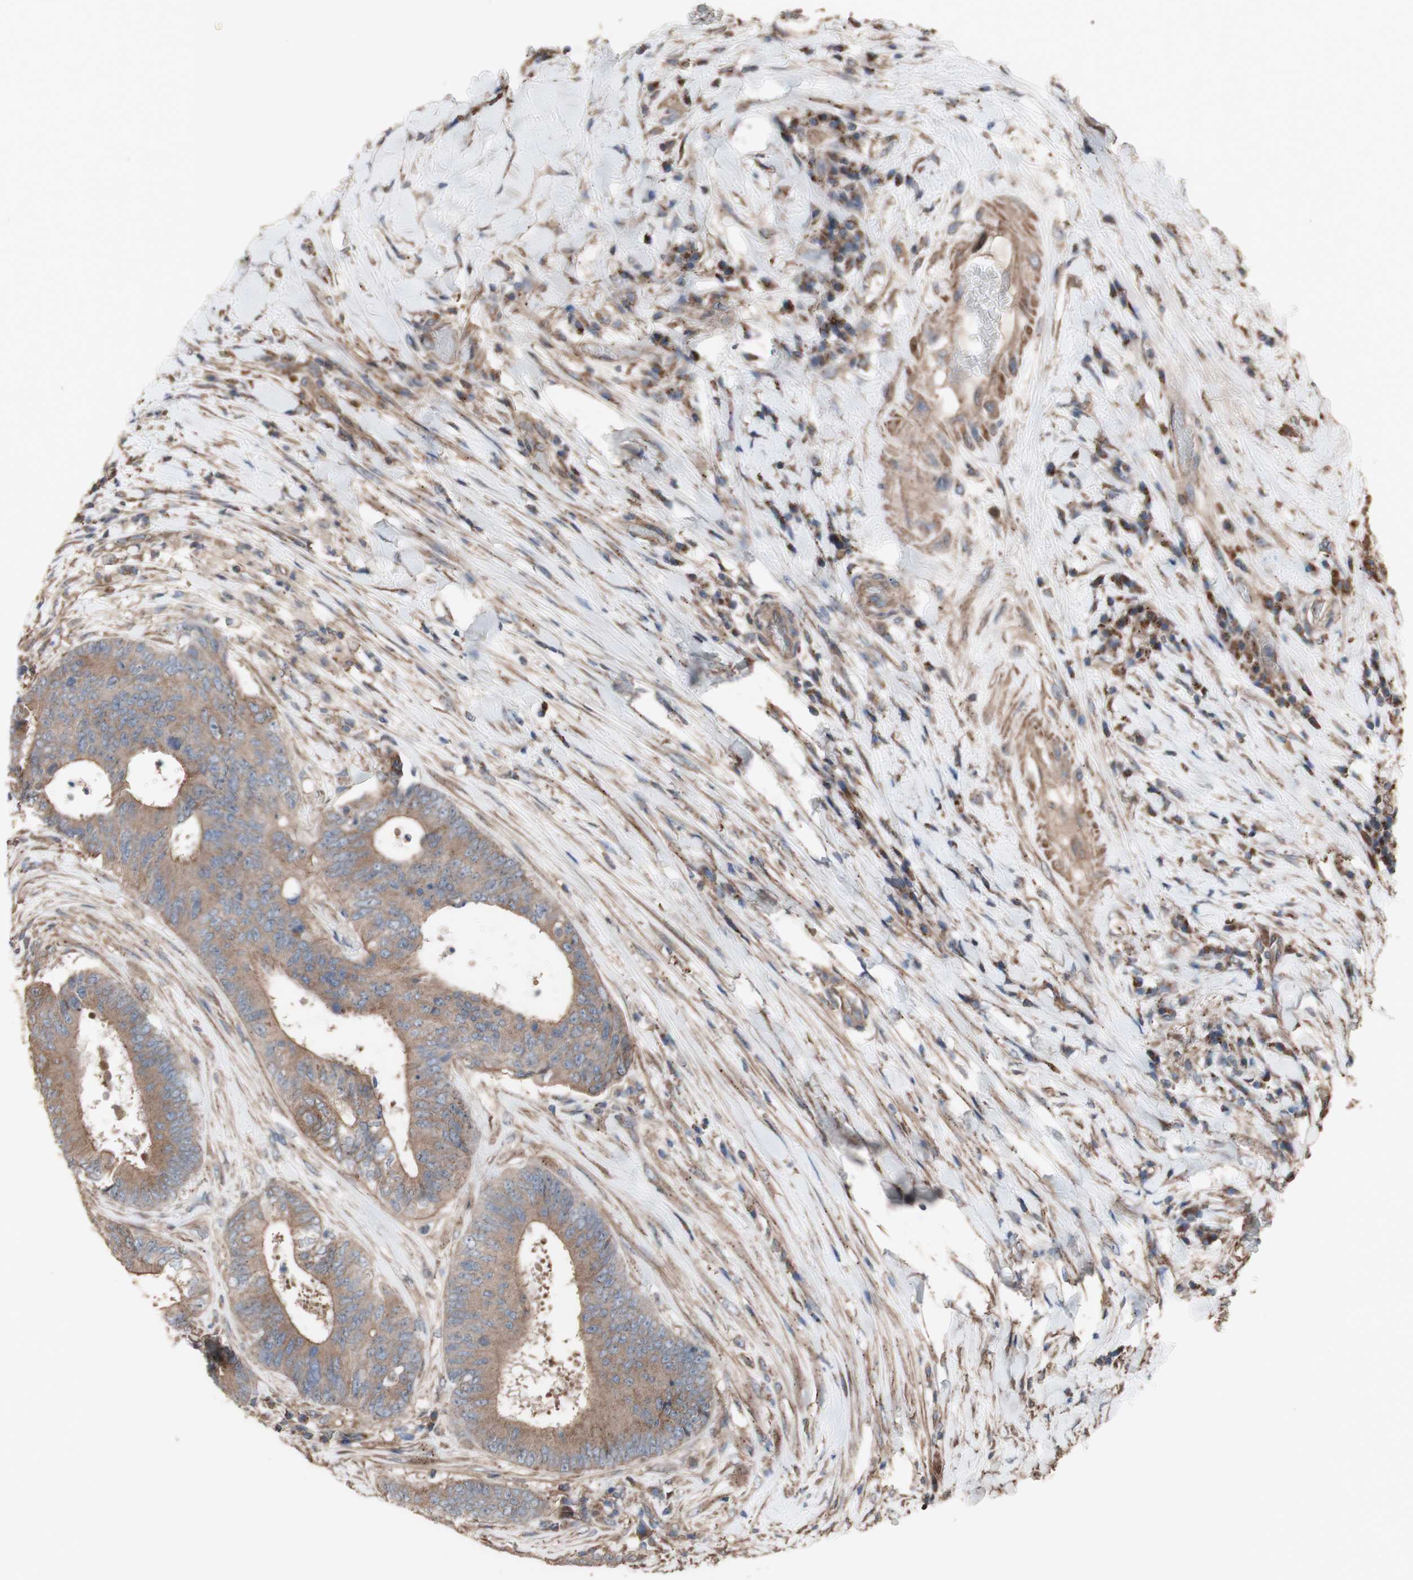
{"staining": {"intensity": "moderate", "quantity": ">75%", "location": "cytoplasmic/membranous"}, "tissue": "colorectal cancer", "cell_type": "Tumor cells", "image_type": "cancer", "snomed": [{"axis": "morphology", "description": "Adenocarcinoma, NOS"}, {"axis": "topography", "description": "Rectum"}], "caption": "A brown stain shows moderate cytoplasmic/membranous staining of a protein in colorectal adenocarcinoma tumor cells. (IHC, brightfield microscopy, high magnification).", "gene": "COPB1", "patient": {"sex": "male", "age": 72}}